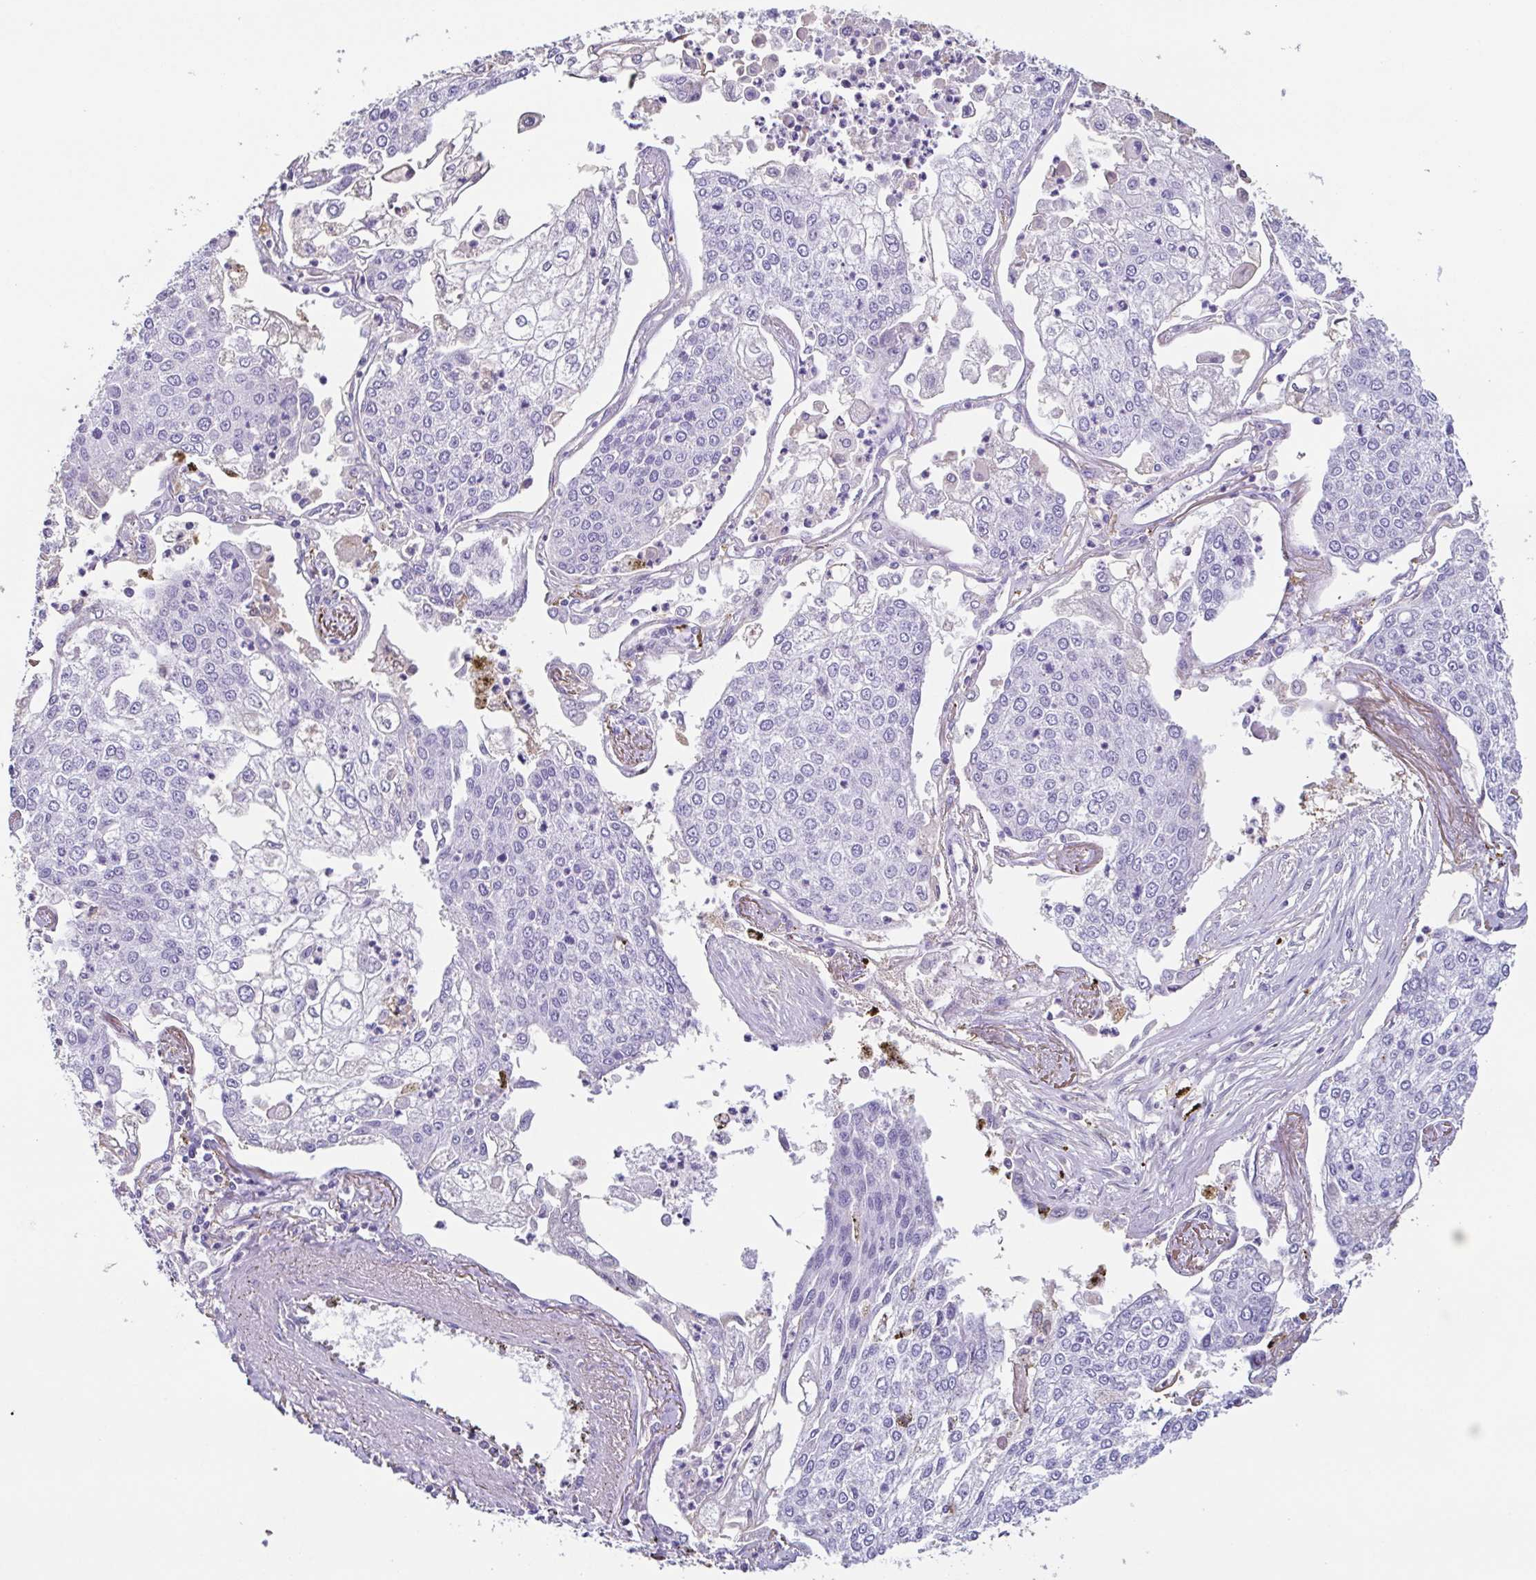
{"staining": {"intensity": "negative", "quantity": "none", "location": "none"}, "tissue": "lung cancer", "cell_type": "Tumor cells", "image_type": "cancer", "snomed": [{"axis": "morphology", "description": "Squamous cell carcinoma, NOS"}, {"axis": "topography", "description": "Lung"}], "caption": "A high-resolution micrograph shows immunohistochemistry (IHC) staining of squamous cell carcinoma (lung), which reveals no significant positivity in tumor cells.", "gene": "ANXA10", "patient": {"sex": "male", "age": 74}}